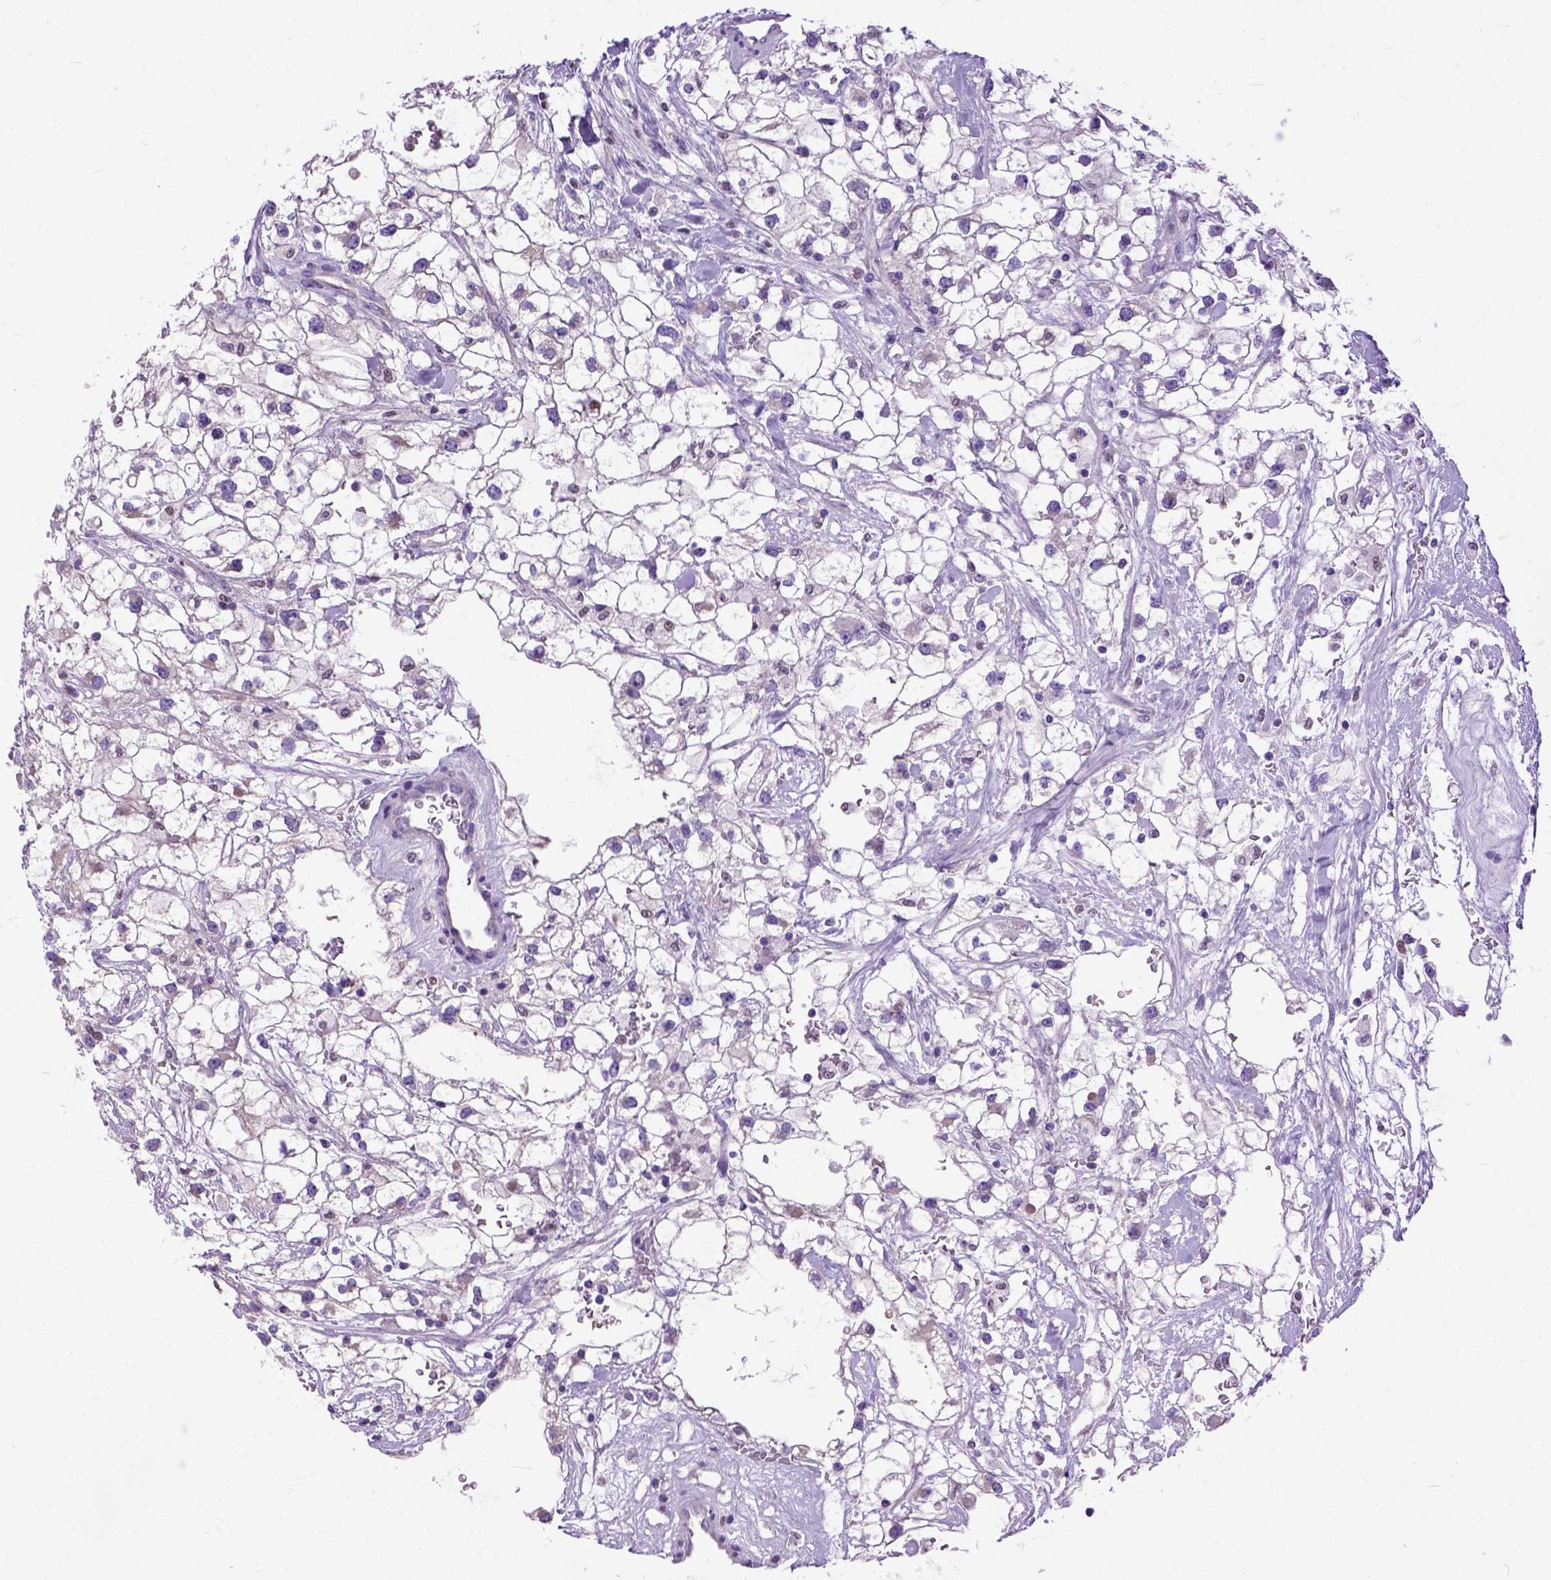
{"staining": {"intensity": "negative", "quantity": "none", "location": "none"}, "tissue": "renal cancer", "cell_type": "Tumor cells", "image_type": "cancer", "snomed": [{"axis": "morphology", "description": "Adenocarcinoma, NOS"}, {"axis": "topography", "description": "Kidney"}], "caption": "The immunohistochemistry image has no significant positivity in tumor cells of adenocarcinoma (renal) tissue. (Stains: DAB (3,3'-diaminobenzidine) IHC with hematoxylin counter stain, Microscopy: brightfield microscopy at high magnification).", "gene": "CRB1", "patient": {"sex": "male", "age": 59}}